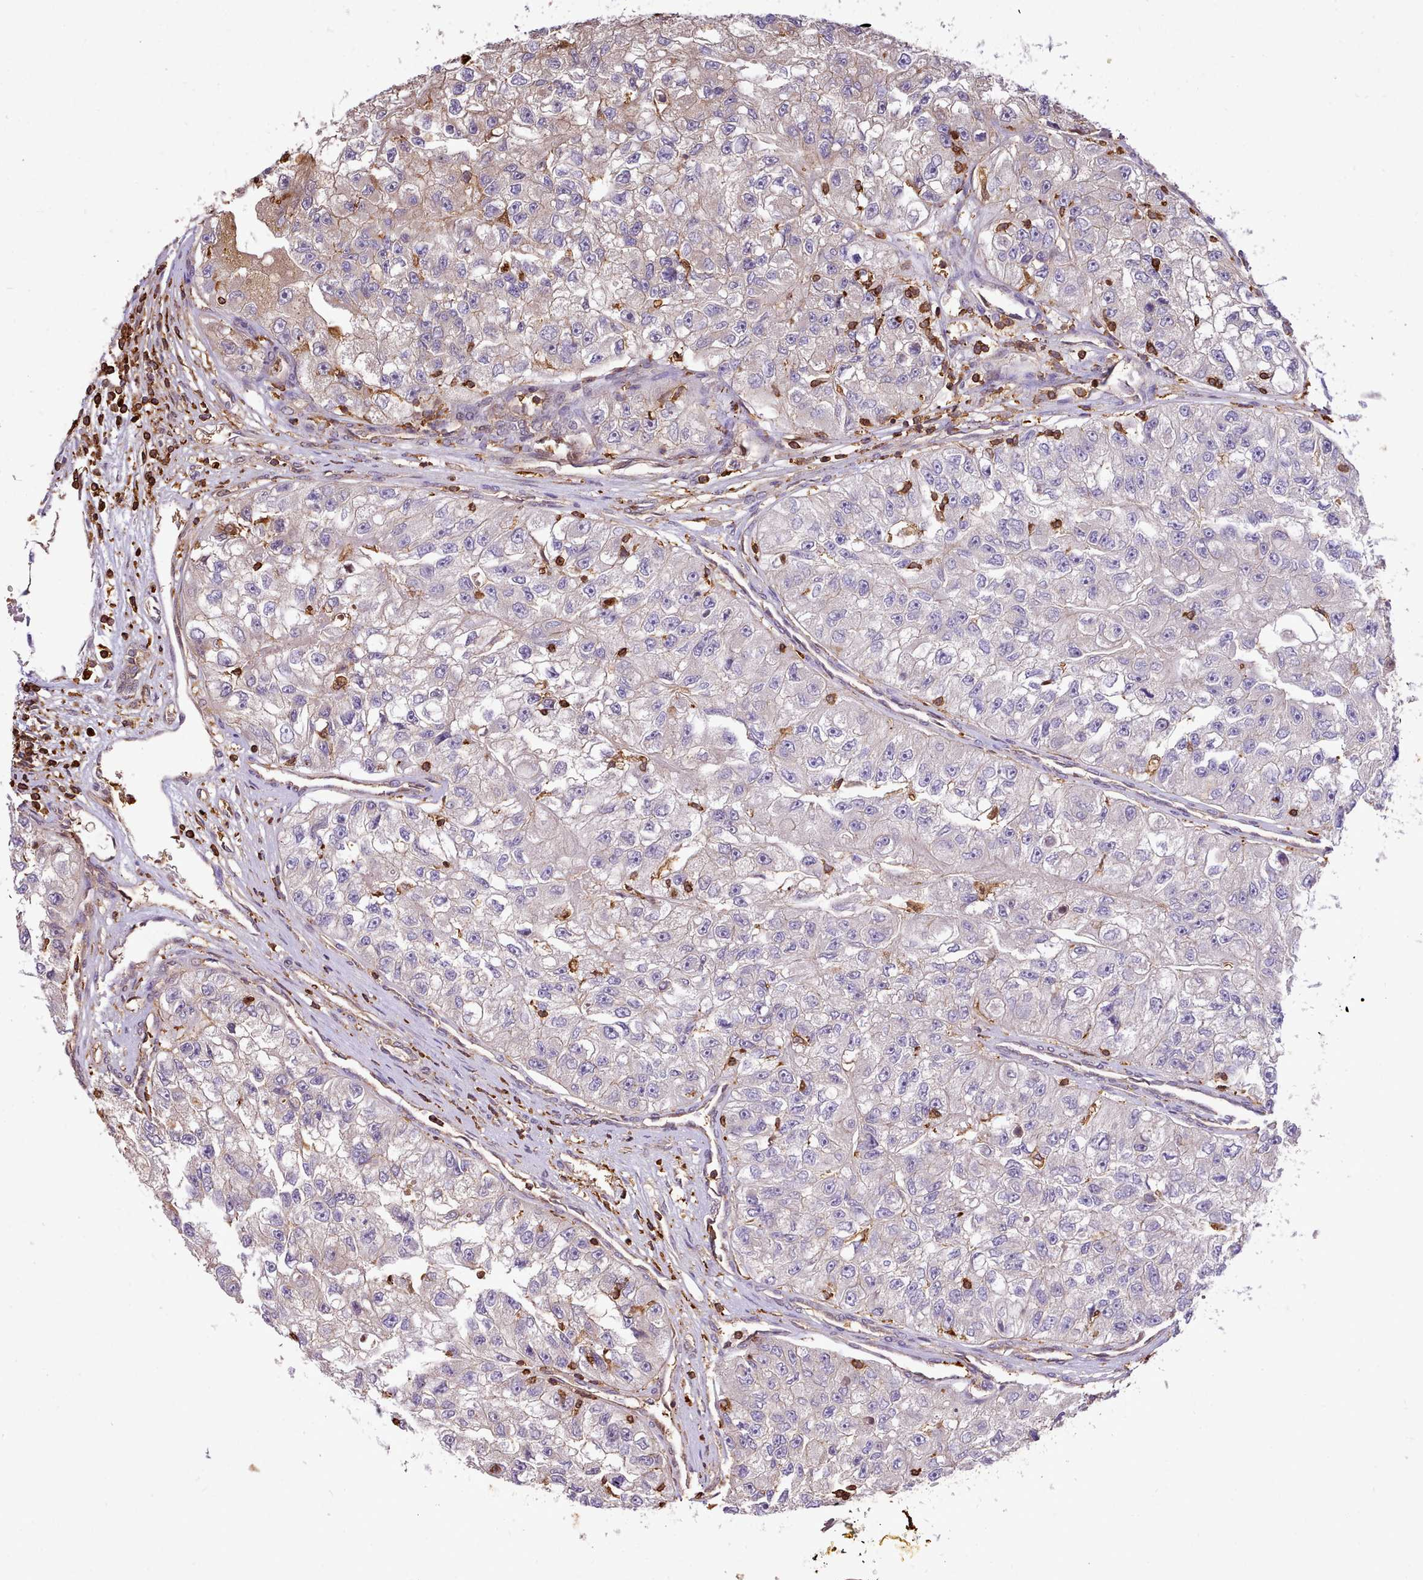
{"staining": {"intensity": "negative", "quantity": "none", "location": "none"}, "tissue": "renal cancer", "cell_type": "Tumor cells", "image_type": "cancer", "snomed": [{"axis": "morphology", "description": "Adenocarcinoma, NOS"}, {"axis": "topography", "description": "Kidney"}], "caption": "High power microscopy histopathology image of an immunohistochemistry (IHC) histopathology image of renal adenocarcinoma, revealing no significant staining in tumor cells.", "gene": "CAPZA1", "patient": {"sex": "male", "age": 63}}